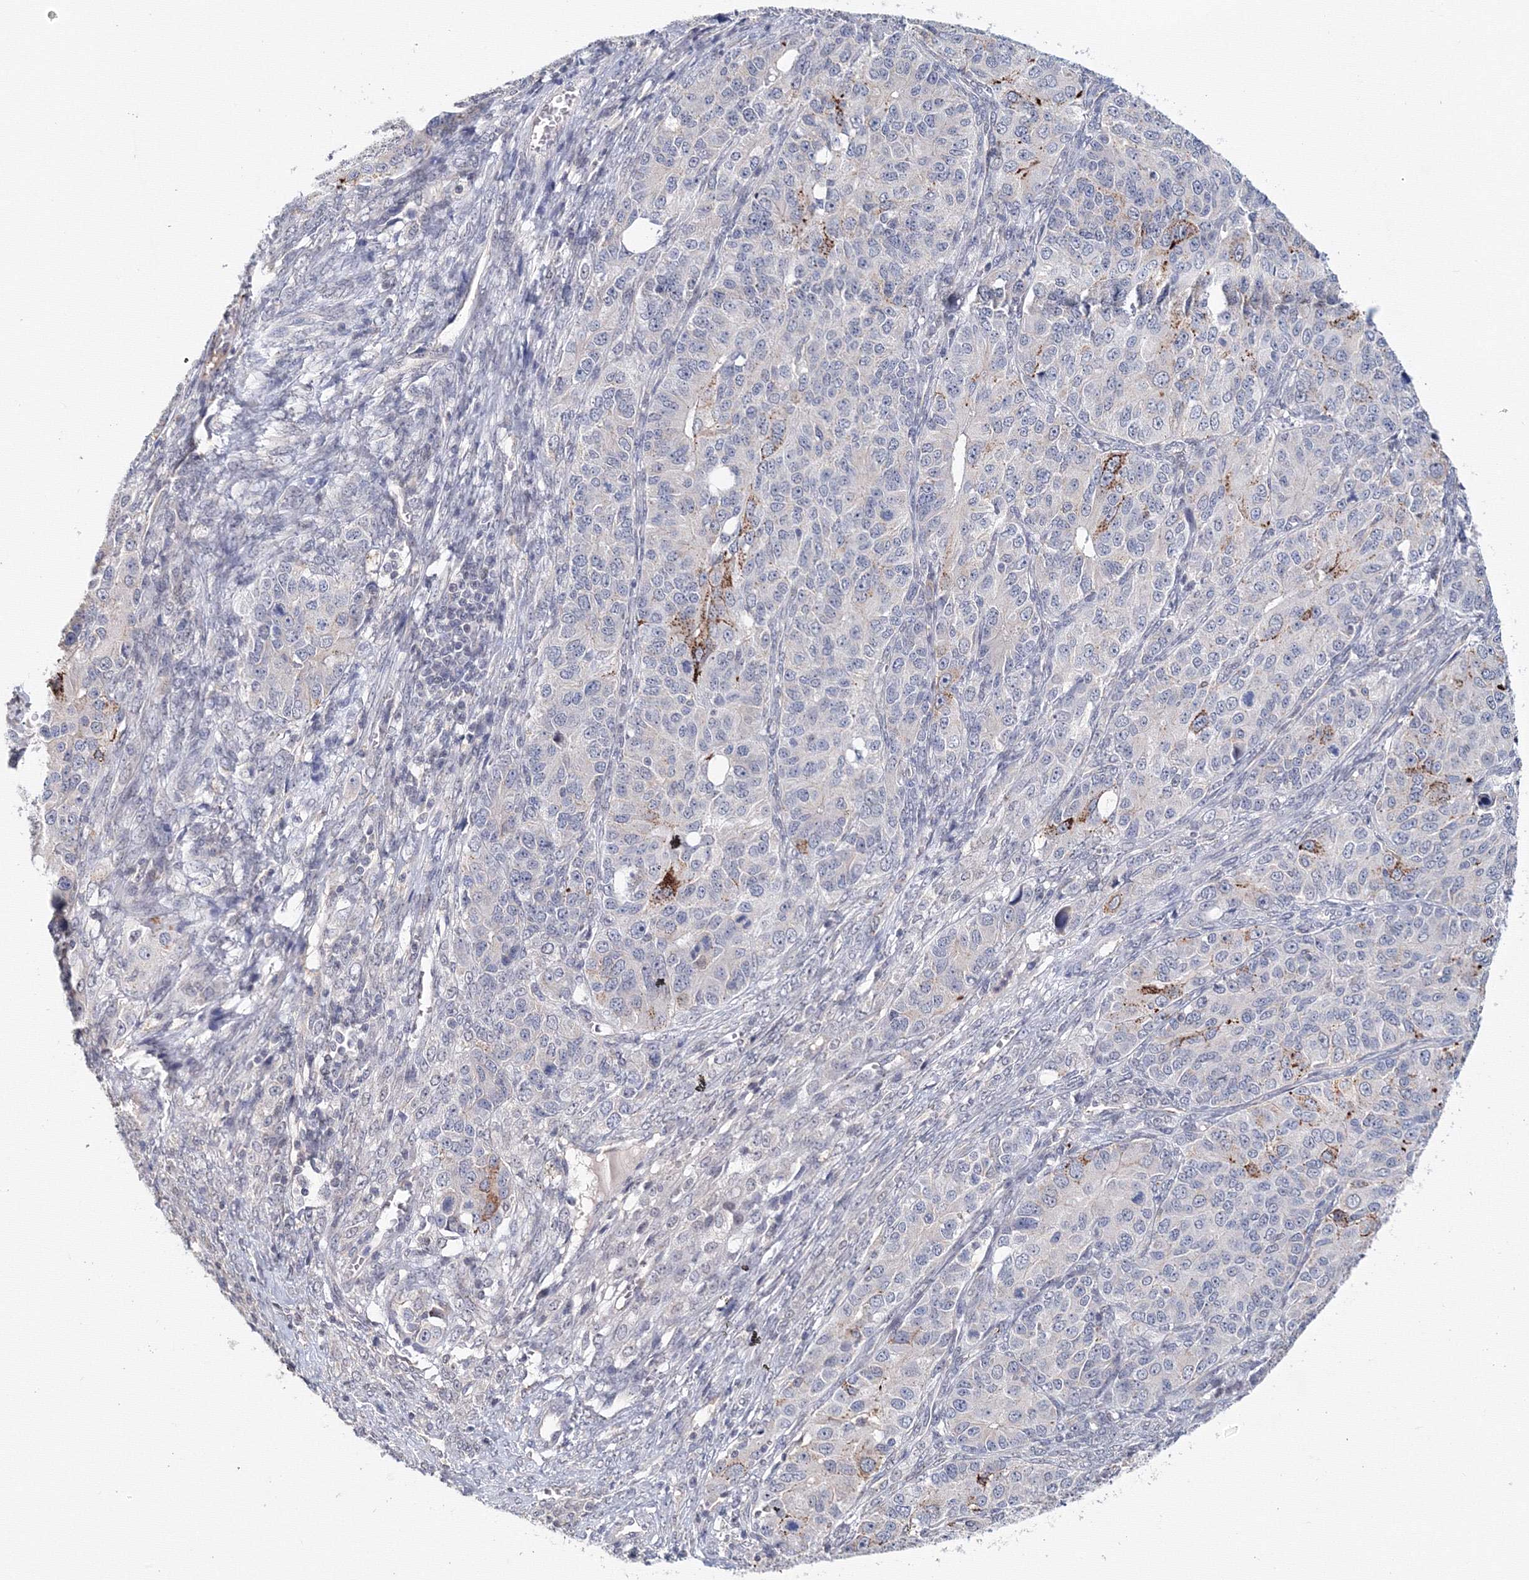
{"staining": {"intensity": "strong", "quantity": "<25%", "location": "cytoplasmic/membranous"}, "tissue": "ovarian cancer", "cell_type": "Tumor cells", "image_type": "cancer", "snomed": [{"axis": "morphology", "description": "Carcinoma, endometroid"}, {"axis": "topography", "description": "Ovary"}], "caption": "Strong cytoplasmic/membranous positivity is seen in about <25% of tumor cells in ovarian cancer (endometroid carcinoma).", "gene": "SLC7A7", "patient": {"sex": "female", "age": 51}}